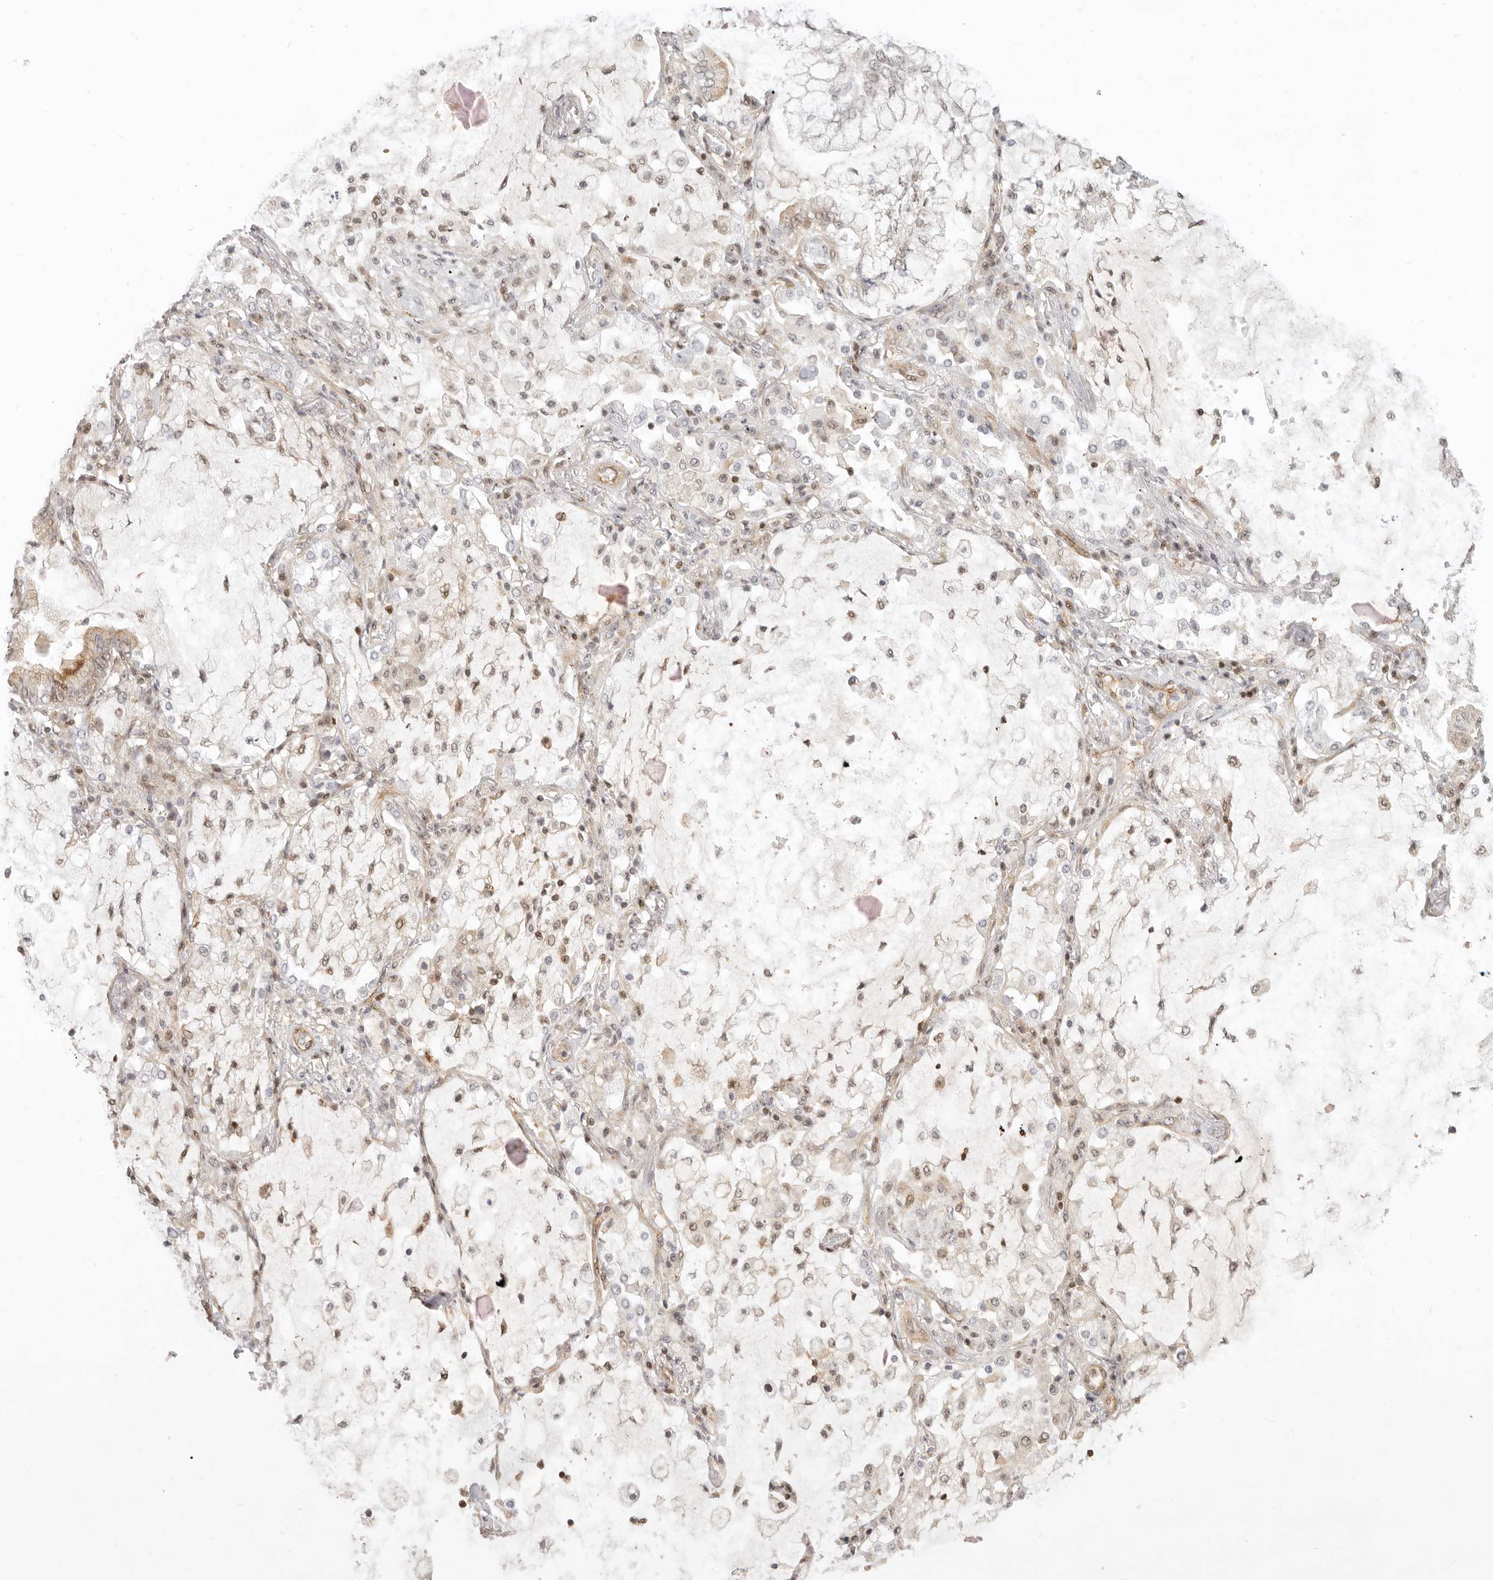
{"staining": {"intensity": "weak", "quantity": "<25%", "location": "nuclear"}, "tissue": "lung cancer", "cell_type": "Tumor cells", "image_type": "cancer", "snomed": [{"axis": "morphology", "description": "Adenocarcinoma, NOS"}, {"axis": "topography", "description": "Lung"}], "caption": "This is an IHC photomicrograph of human lung cancer. There is no expression in tumor cells.", "gene": "BAP1", "patient": {"sex": "female", "age": 70}}